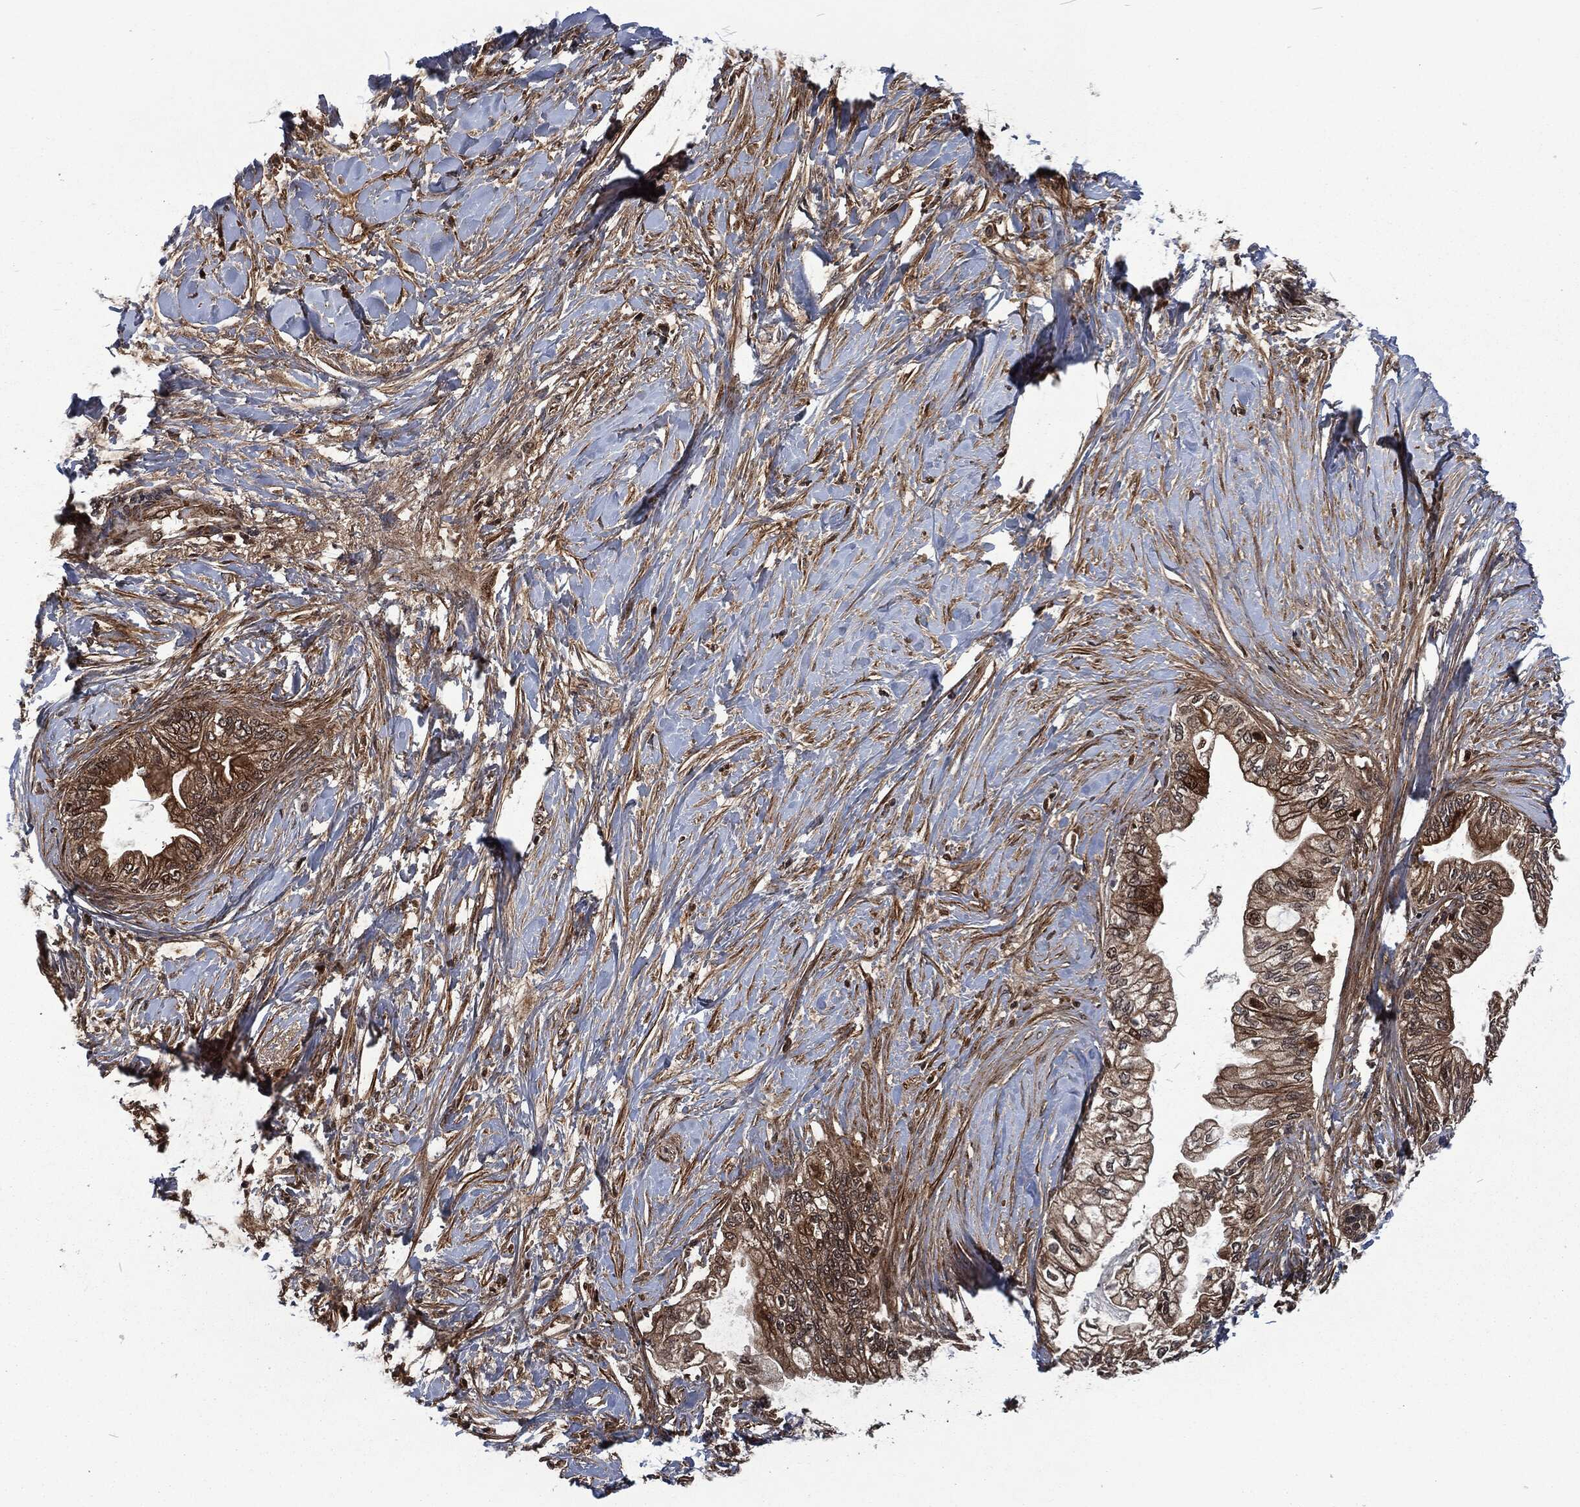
{"staining": {"intensity": "moderate", "quantity": ">75%", "location": "cytoplasmic/membranous"}, "tissue": "pancreatic cancer", "cell_type": "Tumor cells", "image_type": "cancer", "snomed": [{"axis": "morphology", "description": "Normal tissue, NOS"}, {"axis": "morphology", "description": "Adenocarcinoma, NOS"}, {"axis": "topography", "description": "Pancreas"}, {"axis": "topography", "description": "Duodenum"}], "caption": "The histopathology image exhibits staining of pancreatic adenocarcinoma, revealing moderate cytoplasmic/membranous protein positivity (brown color) within tumor cells.", "gene": "CMPK2", "patient": {"sex": "female", "age": 60}}